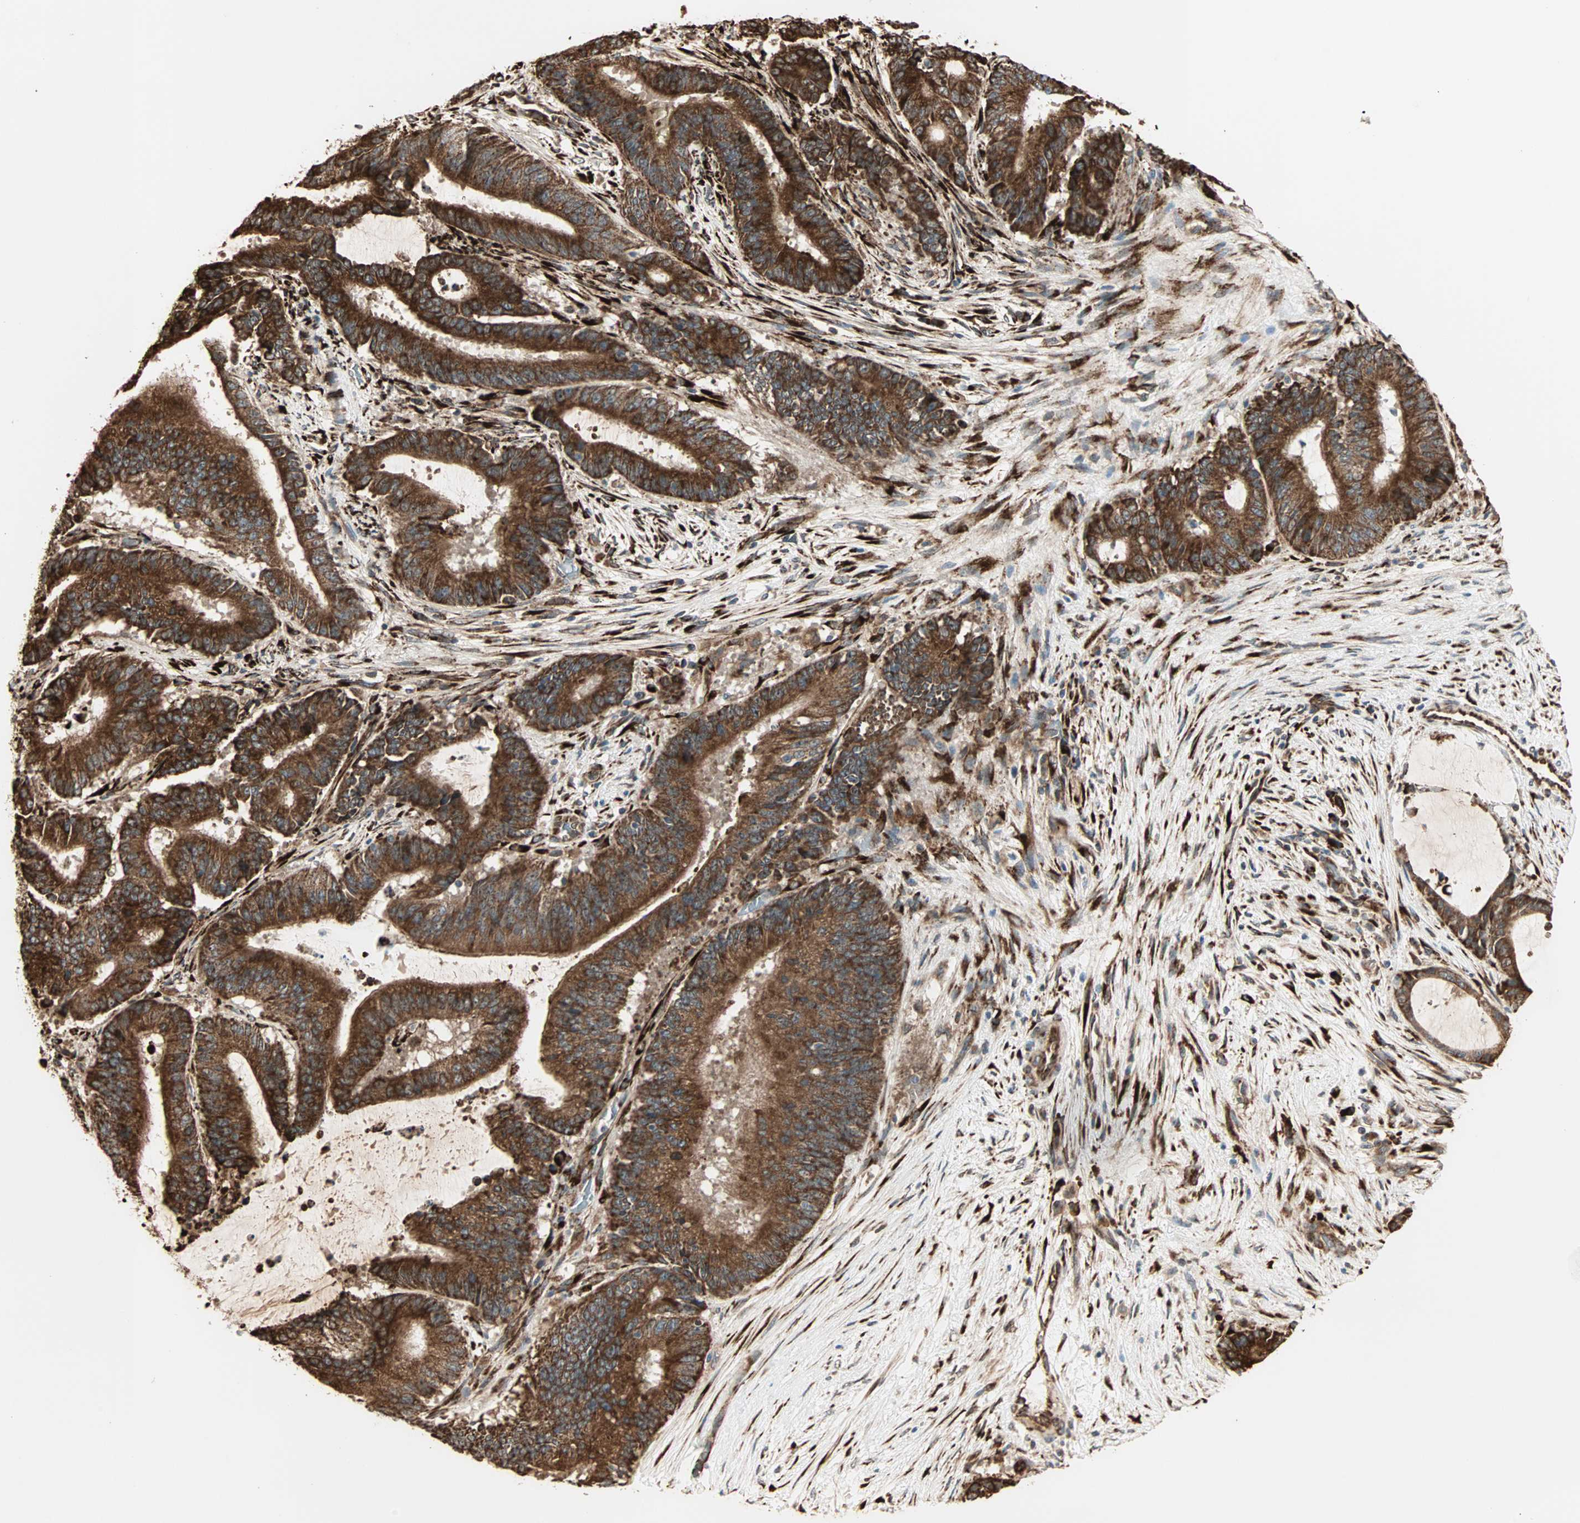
{"staining": {"intensity": "strong", "quantity": ">75%", "location": "cytoplasmic/membranous"}, "tissue": "liver cancer", "cell_type": "Tumor cells", "image_type": "cancer", "snomed": [{"axis": "morphology", "description": "Cholangiocarcinoma"}, {"axis": "topography", "description": "Liver"}], "caption": "Tumor cells demonstrate high levels of strong cytoplasmic/membranous staining in about >75% of cells in liver cancer.", "gene": "P4HA1", "patient": {"sex": "female", "age": 73}}